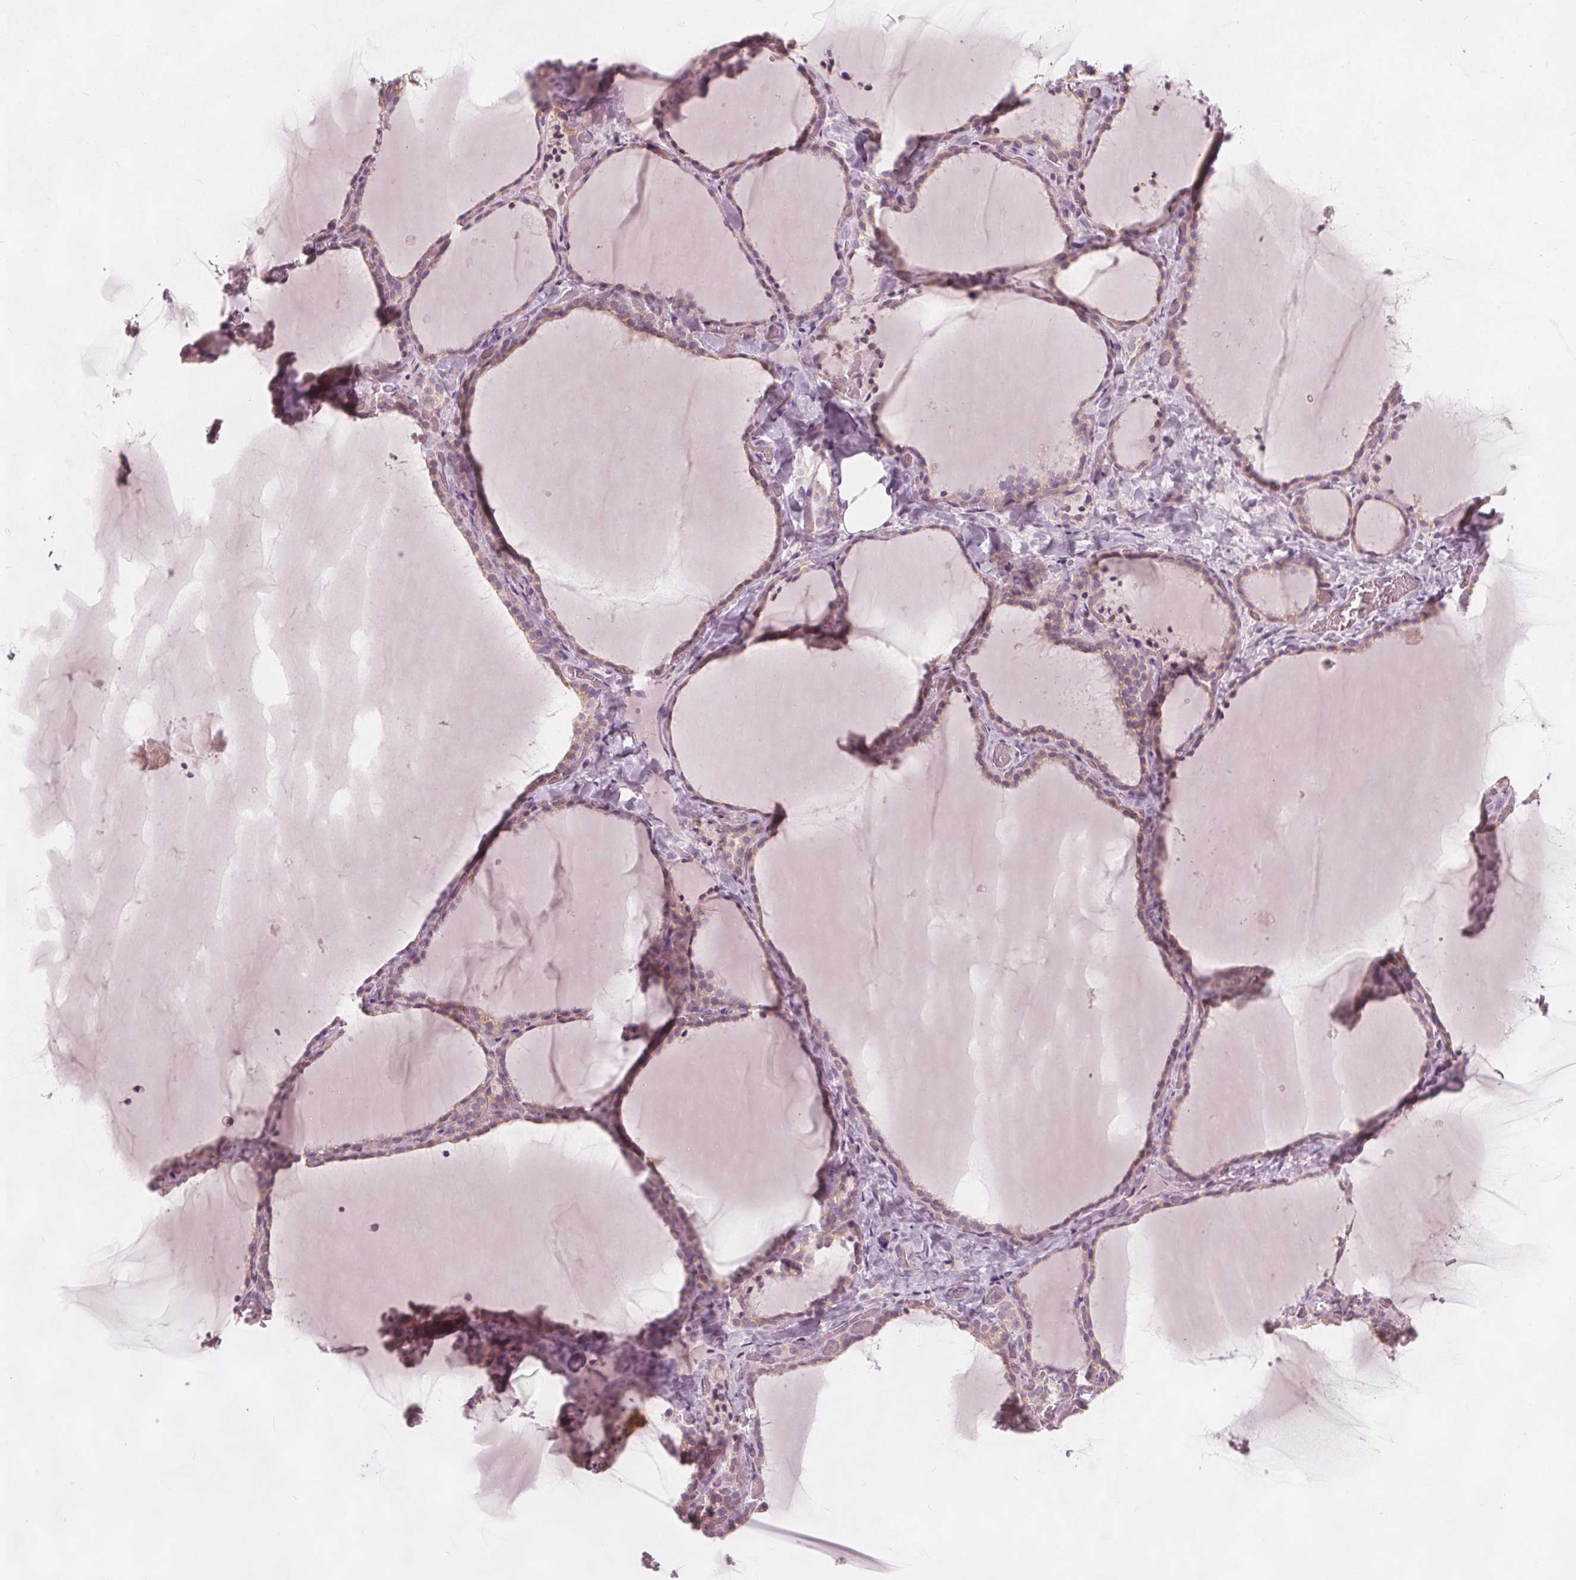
{"staining": {"intensity": "weak", "quantity": "<25%", "location": "cytoplasmic/membranous"}, "tissue": "thyroid gland", "cell_type": "Glandular cells", "image_type": "normal", "snomed": [{"axis": "morphology", "description": "Normal tissue, NOS"}, {"axis": "topography", "description": "Thyroid gland"}], "caption": "The photomicrograph displays no significant staining in glandular cells of thyroid gland.", "gene": "BRSK1", "patient": {"sex": "female", "age": 22}}